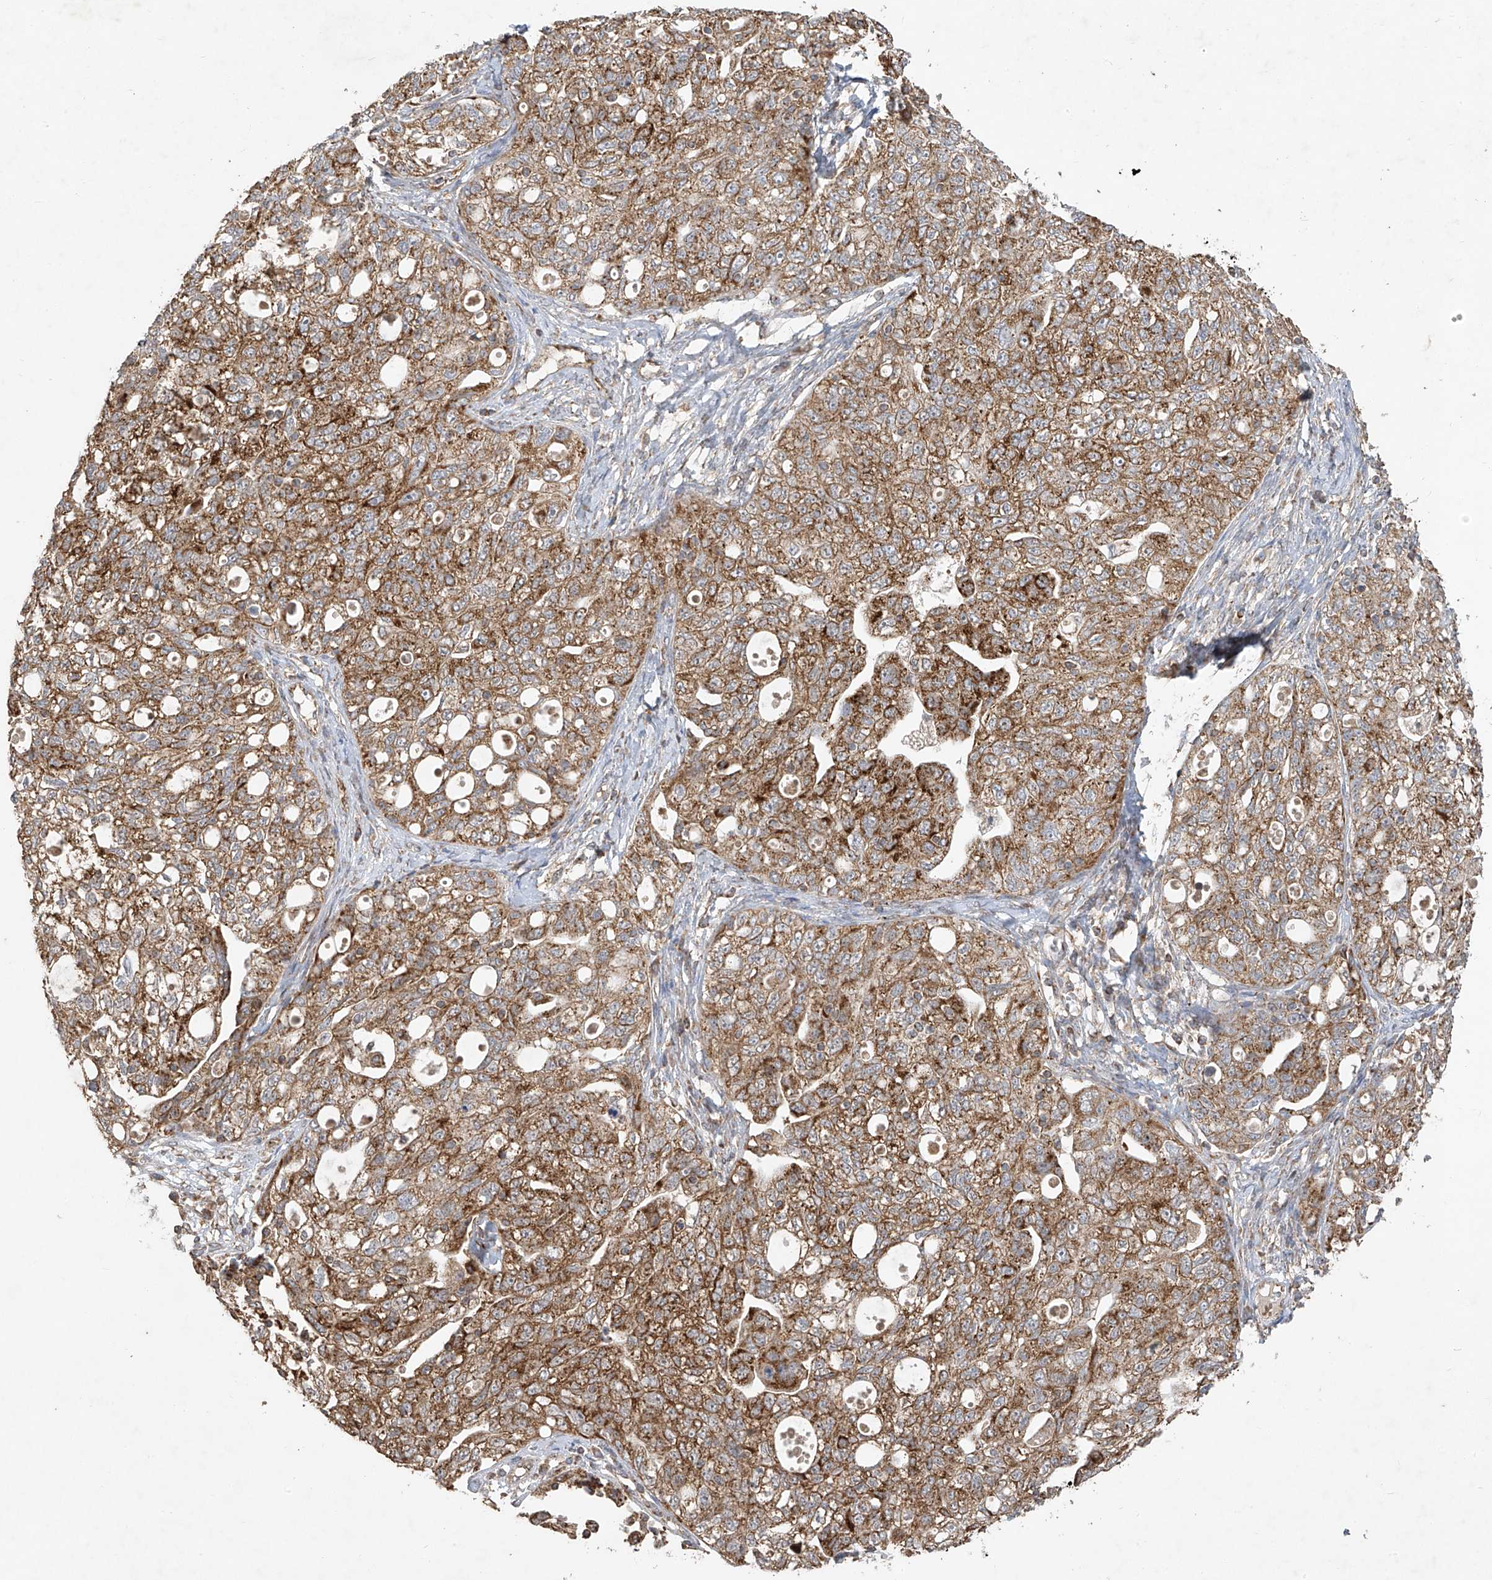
{"staining": {"intensity": "moderate", "quantity": ">75%", "location": "cytoplasmic/membranous"}, "tissue": "ovarian cancer", "cell_type": "Tumor cells", "image_type": "cancer", "snomed": [{"axis": "morphology", "description": "Carcinoma, NOS"}, {"axis": "morphology", "description": "Cystadenocarcinoma, serous, NOS"}, {"axis": "topography", "description": "Ovary"}], "caption": "A high-resolution photomicrograph shows IHC staining of ovarian cancer (carcinoma), which shows moderate cytoplasmic/membranous expression in approximately >75% of tumor cells.", "gene": "UQCC1", "patient": {"sex": "female", "age": 69}}